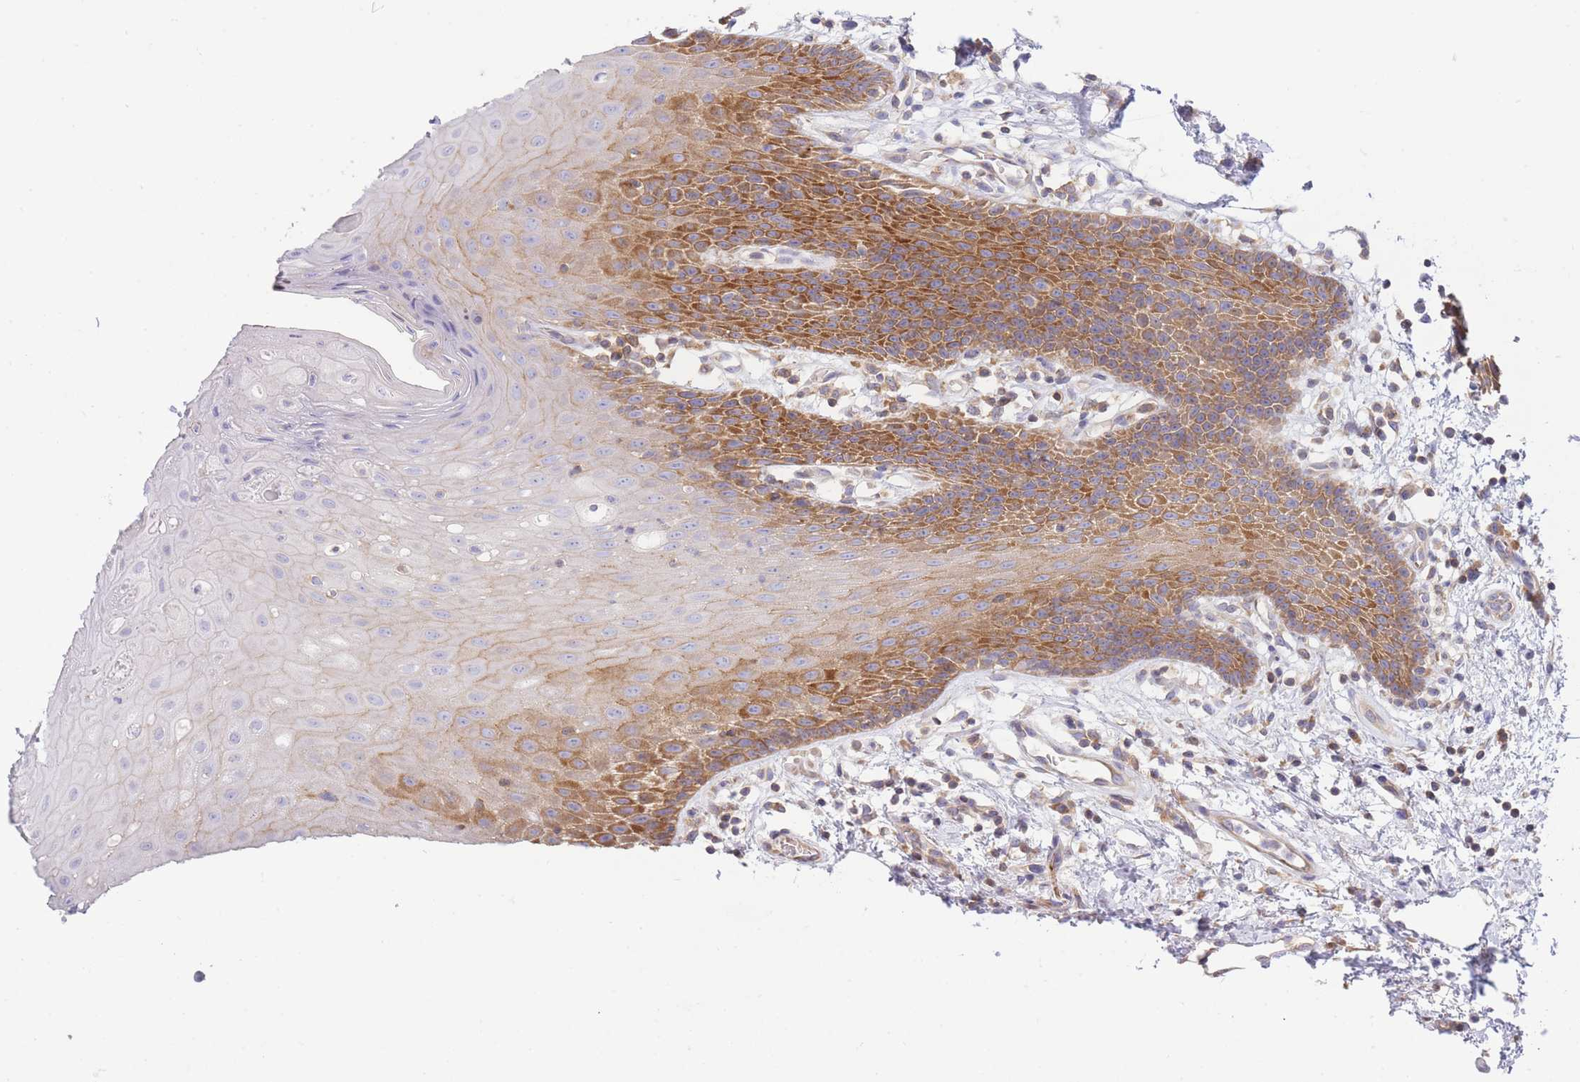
{"staining": {"intensity": "strong", "quantity": "25%-75%", "location": "cytoplasmic/membranous"}, "tissue": "oral mucosa", "cell_type": "Squamous epithelial cells", "image_type": "normal", "snomed": [{"axis": "morphology", "description": "Normal tissue, NOS"}, {"axis": "topography", "description": "Oral tissue"}, {"axis": "topography", "description": "Tounge, NOS"}], "caption": "Protein analysis of unremarkable oral mucosa exhibits strong cytoplasmic/membranous staining in approximately 25%-75% of squamous epithelial cells.", "gene": "SH2B2", "patient": {"sex": "female", "age": 59}}